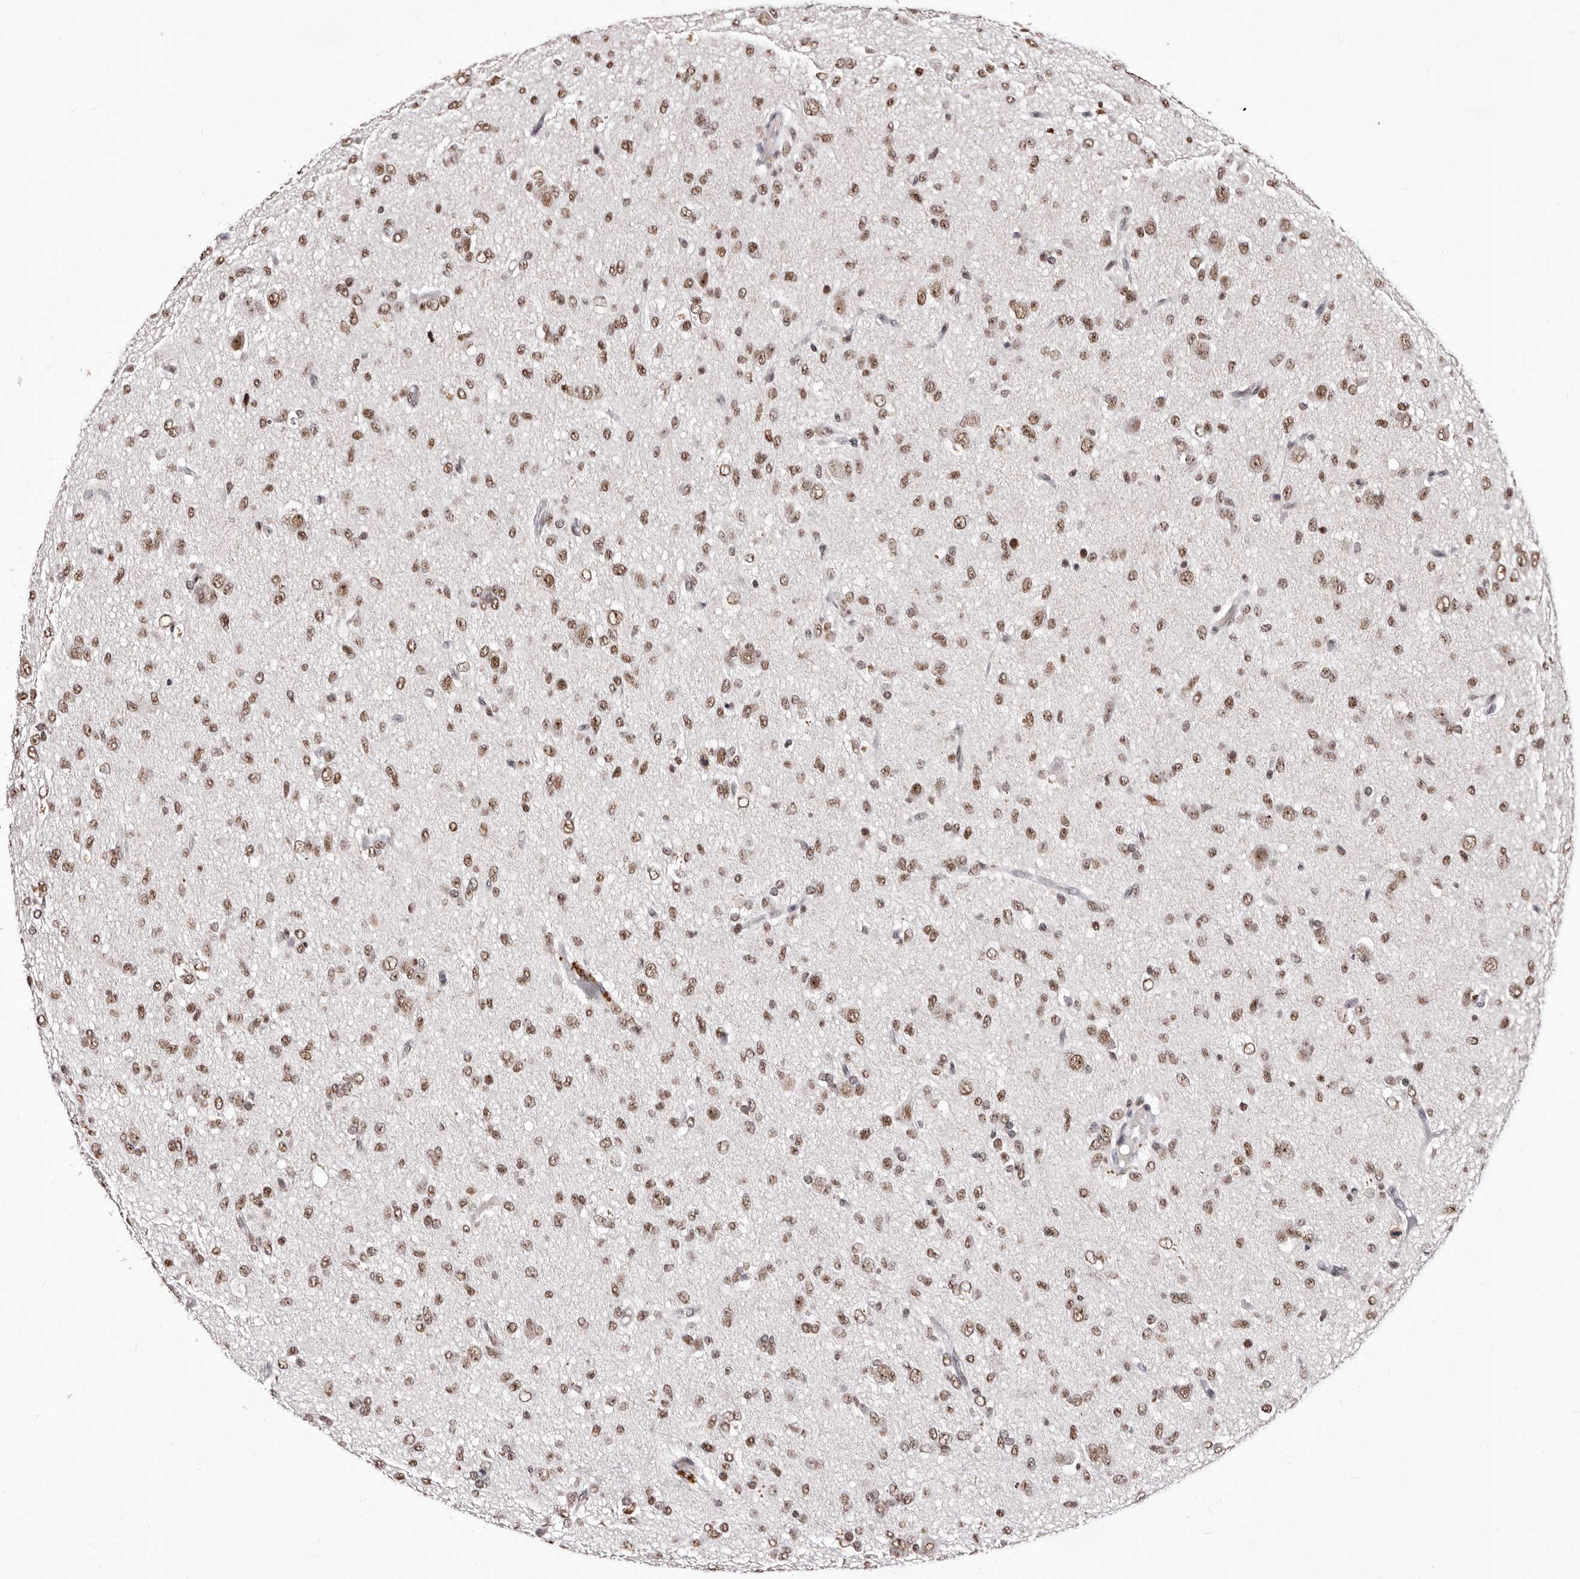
{"staining": {"intensity": "moderate", "quantity": ">75%", "location": "nuclear"}, "tissue": "glioma", "cell_type": "Tumor cells", "image_type": "cancer", "snomed": [{"axis": "morphology", "description": "Glioma, malignant, High grade"}, {"axis": "topography", "description": "Brain"}], "caption": "Human high-grade glioma (malignant) stained with a protein marker exhibits moderate staining in tumor cells.", "gene": "ANAPC11", "patient": {"sex": "female", "age": 59}}